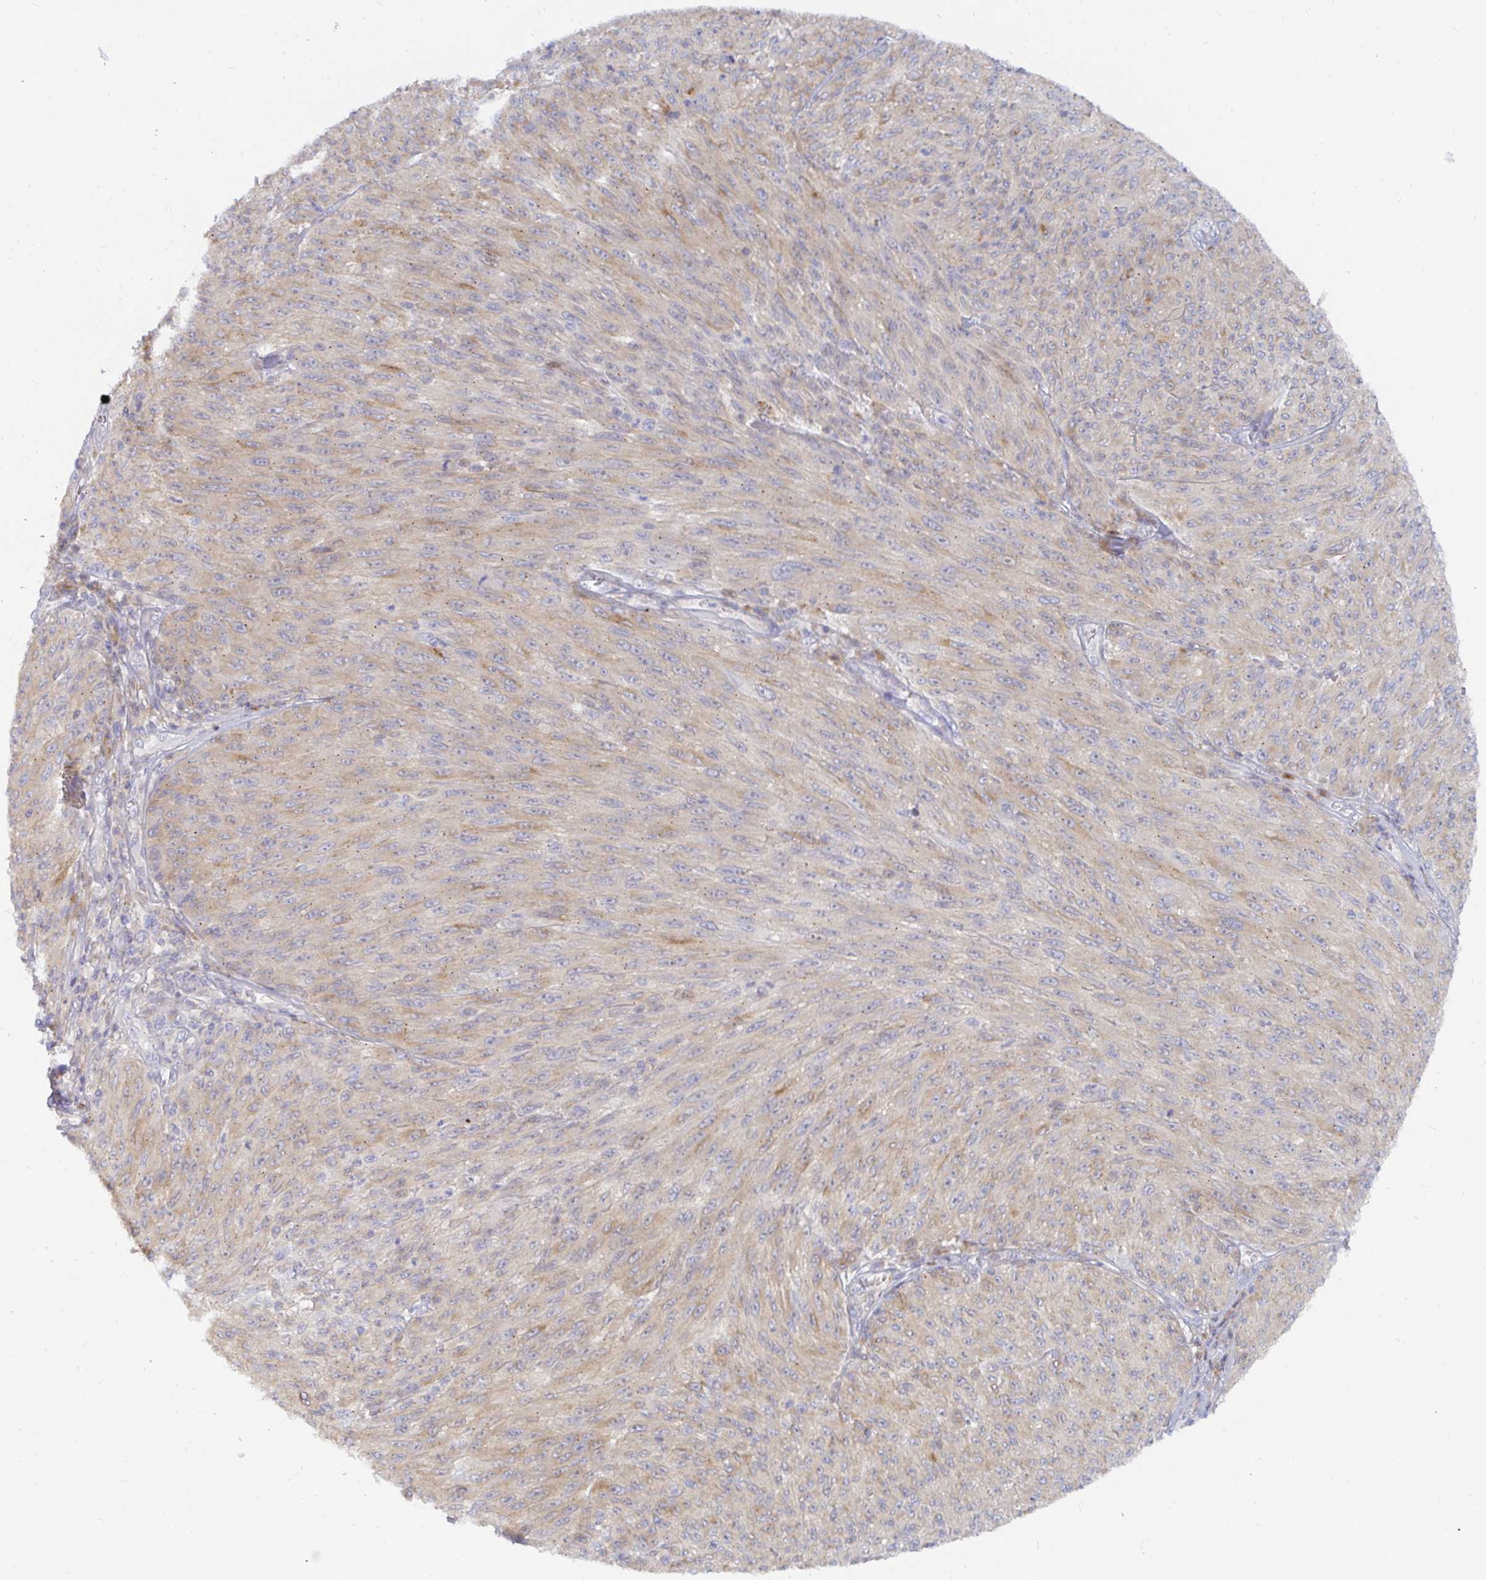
{"staining": {"intensity": "weak", "quantity": "25%-75%", "location": "cytoplasmic/membranous"}, "tissue": "melanoma", "cell_type": "Tumor cells", "image_type": "cancer", "snomed": [{"axis": "morphology", "description": "Malignant melanoma, NOS"}, {"axis": "topography", "description": "Skin"}], "caption": "Approximately 25%-75% of tumor cells in melanoma display weak cytoplasmic/membranous protein positivity as visualized by brown immunohistochemical staining.", "gene": "SSH2", "patient": {"sex": "male", "age": 85}}